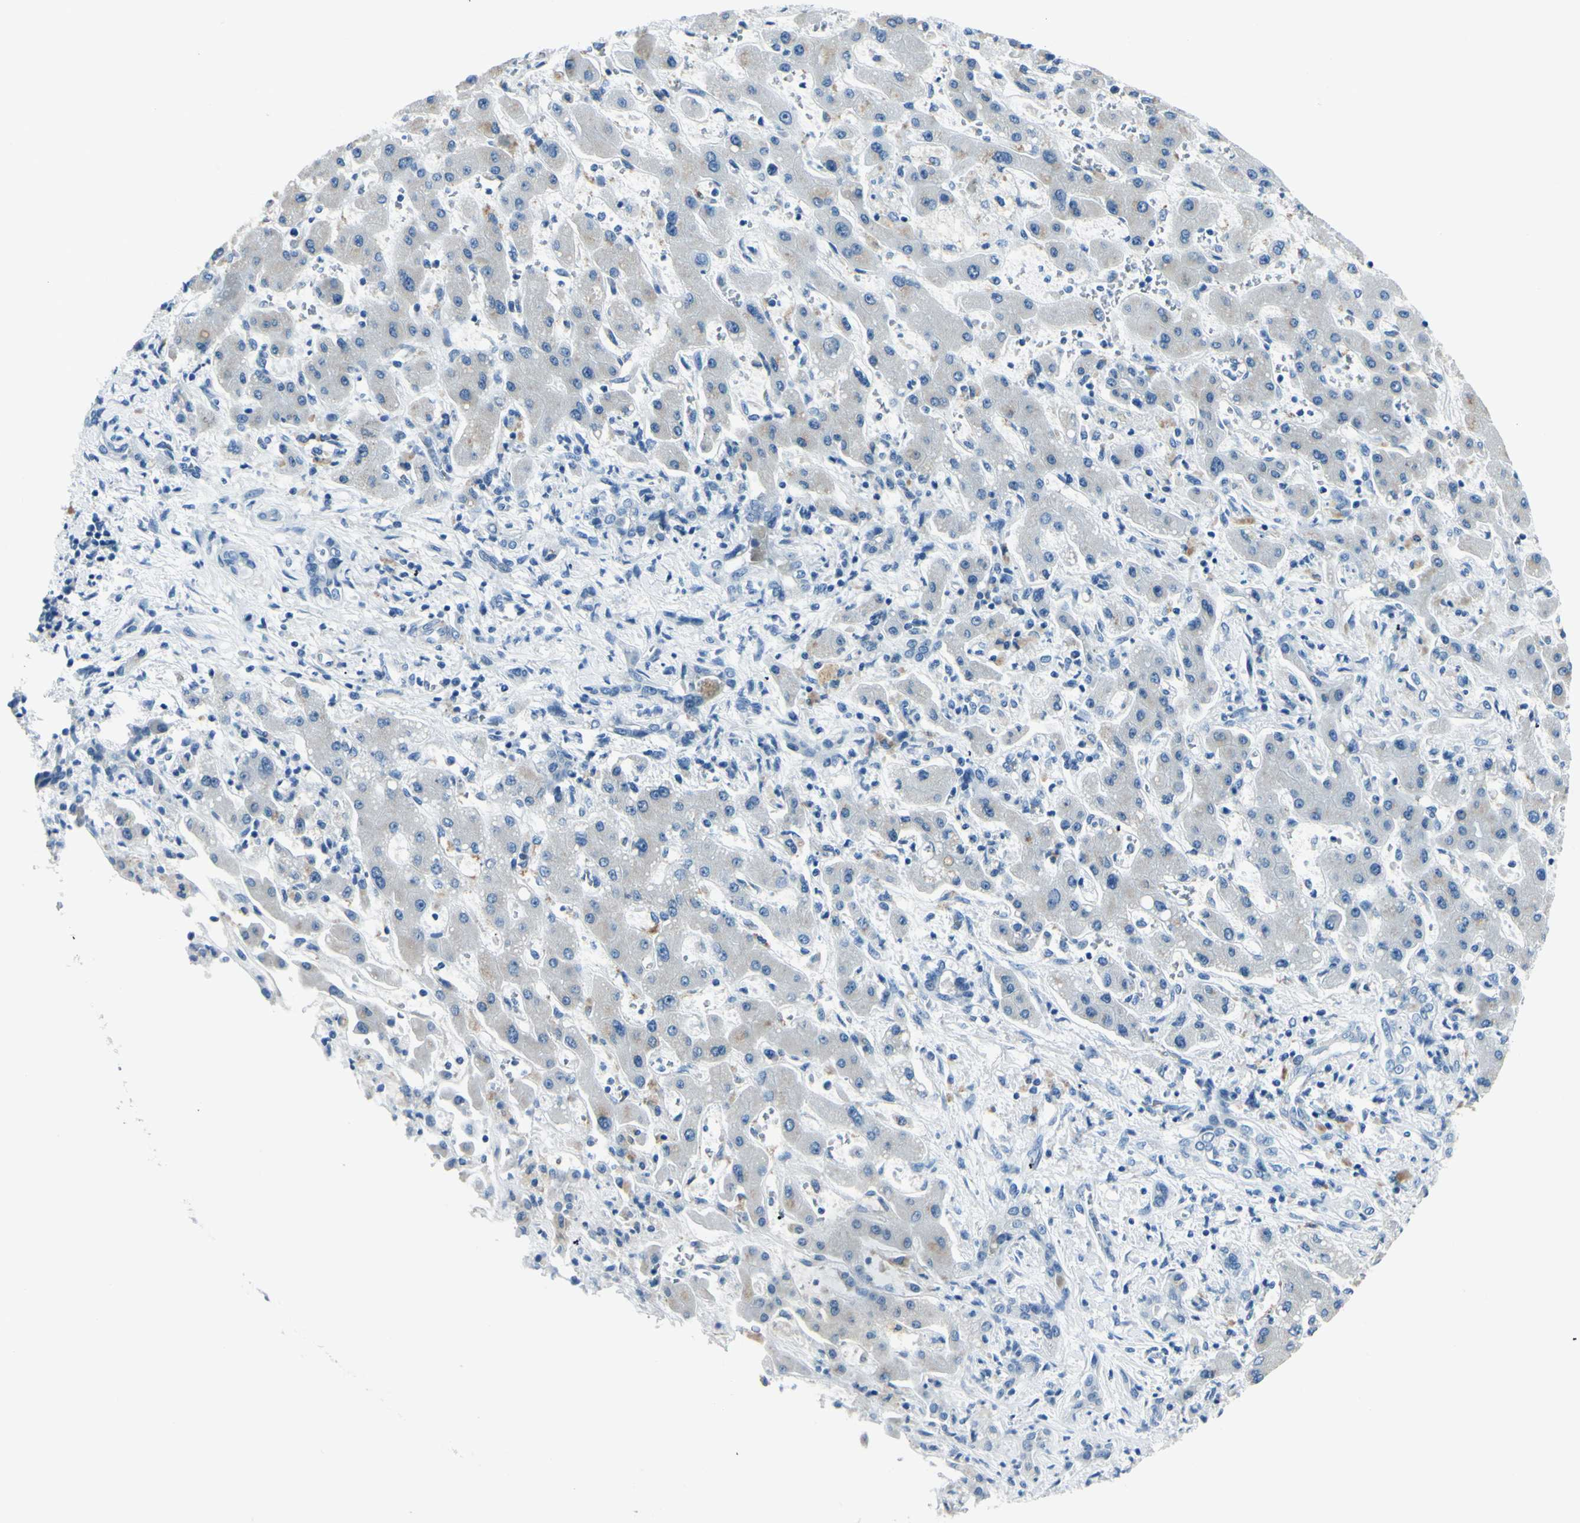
{"staining": {"intensity": "negative", "quantity": "none", "location": "none"}, "tissue": "liver cancer", "cell_type": "Tumor cells", "image_type": "cancer", "snomed": [{"axis": "morphology", "description": "Cholangiocarcinoma"}, {"axis": "topography", "description": "Liver"}], "caption": "An image of human liver cholangiocarcinoma is negative for staining in tumor cells. (DAB immunohistochemistry (IHC), high magnification).", "gene": "CDH15", "patient": {"sex": "male", "age": 50}}